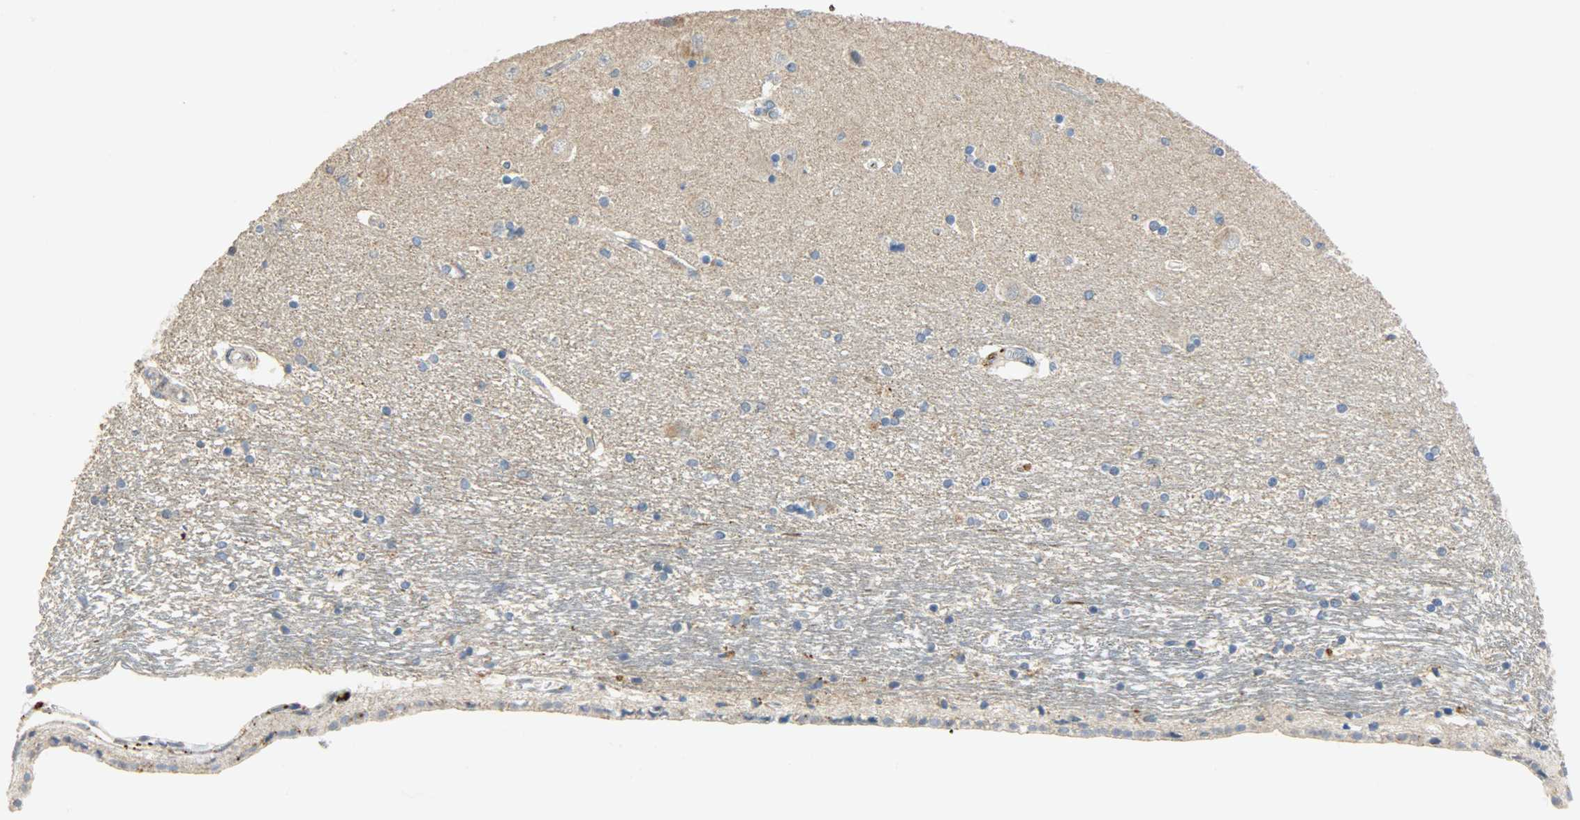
{"staining": {"intensity": "weak", "quantity": "25%-75%", "location": "cytoplasmic/membranous"}, "tissue": "hippocampus", "cell_type": "Glial cells", "image_type": "normal", "snomed": [{"axis": "morphology", "description": "Normal tissue, NOS"}, {"axis": "topography", "description": "Hippocampus"}], "caption": "The histopathology image exhibits staining of normal hippocampus, revealing weak cytoplasmic/membranous protein staining (brown color) within glial cells. The protein is stained brown, and the nuclei are stained in blue (DAB (3,3'-diaminobenzidine) IHC with brightfield microscopy, high magnification).", "gene": "GIT2", "patient": {"sex": "female", "age": 54}}